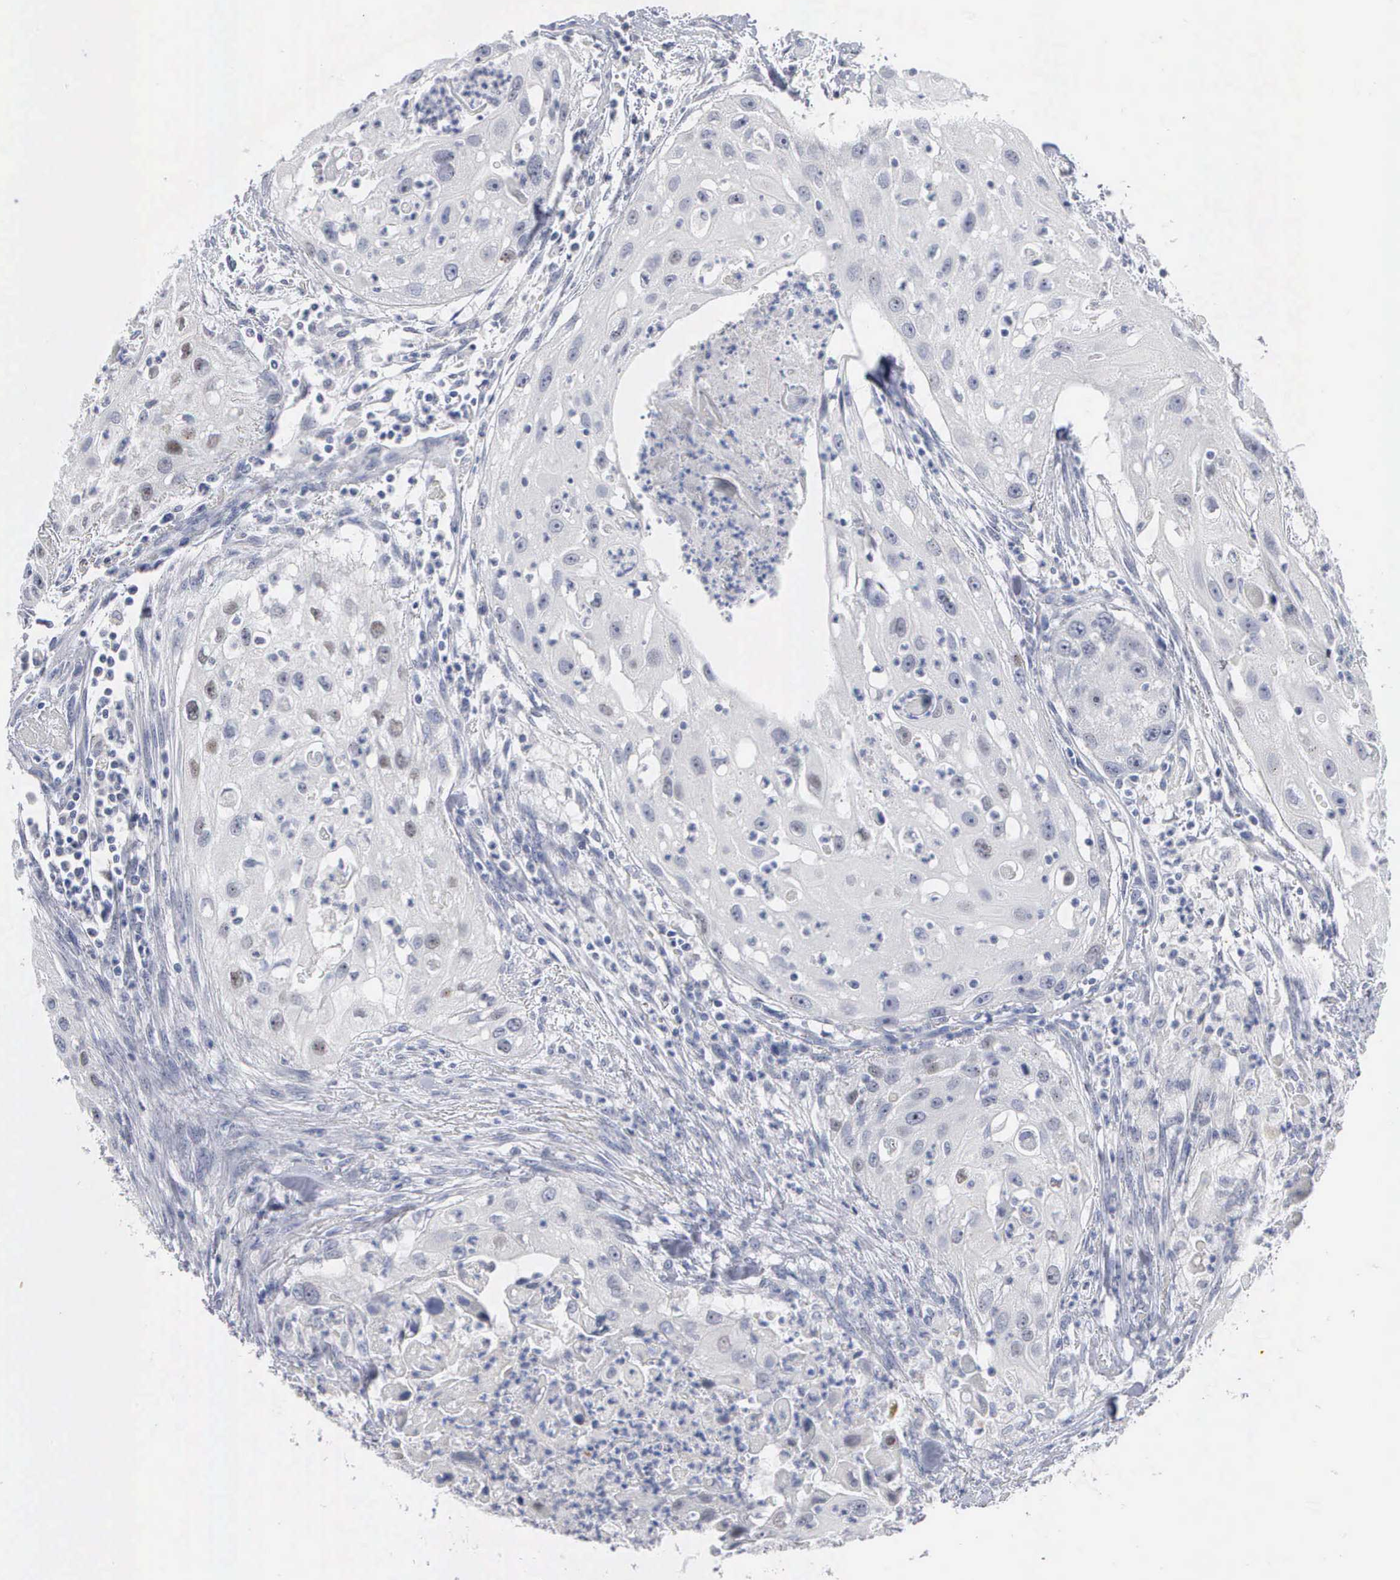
{"staining": {"intensity": "negative", "quantity": "none", "location": "none"}, "tissue": "head and neck cancer", "cell_type": "Tumor cells", "image_type": "cancer", "snomed": [{"axis": "morphology", "description": "Squamous cell carcinoma, NOS"}, {"axis": "topography", "description": "Head-Neck"}], "caption": "Head and neck cancer (squamous cell carcinoma) was stained to show a protein in brown. There is no significant expression in tumor cells.", "gene": "ASPHD2", "patient": {"sex": "male", "age": 64}}